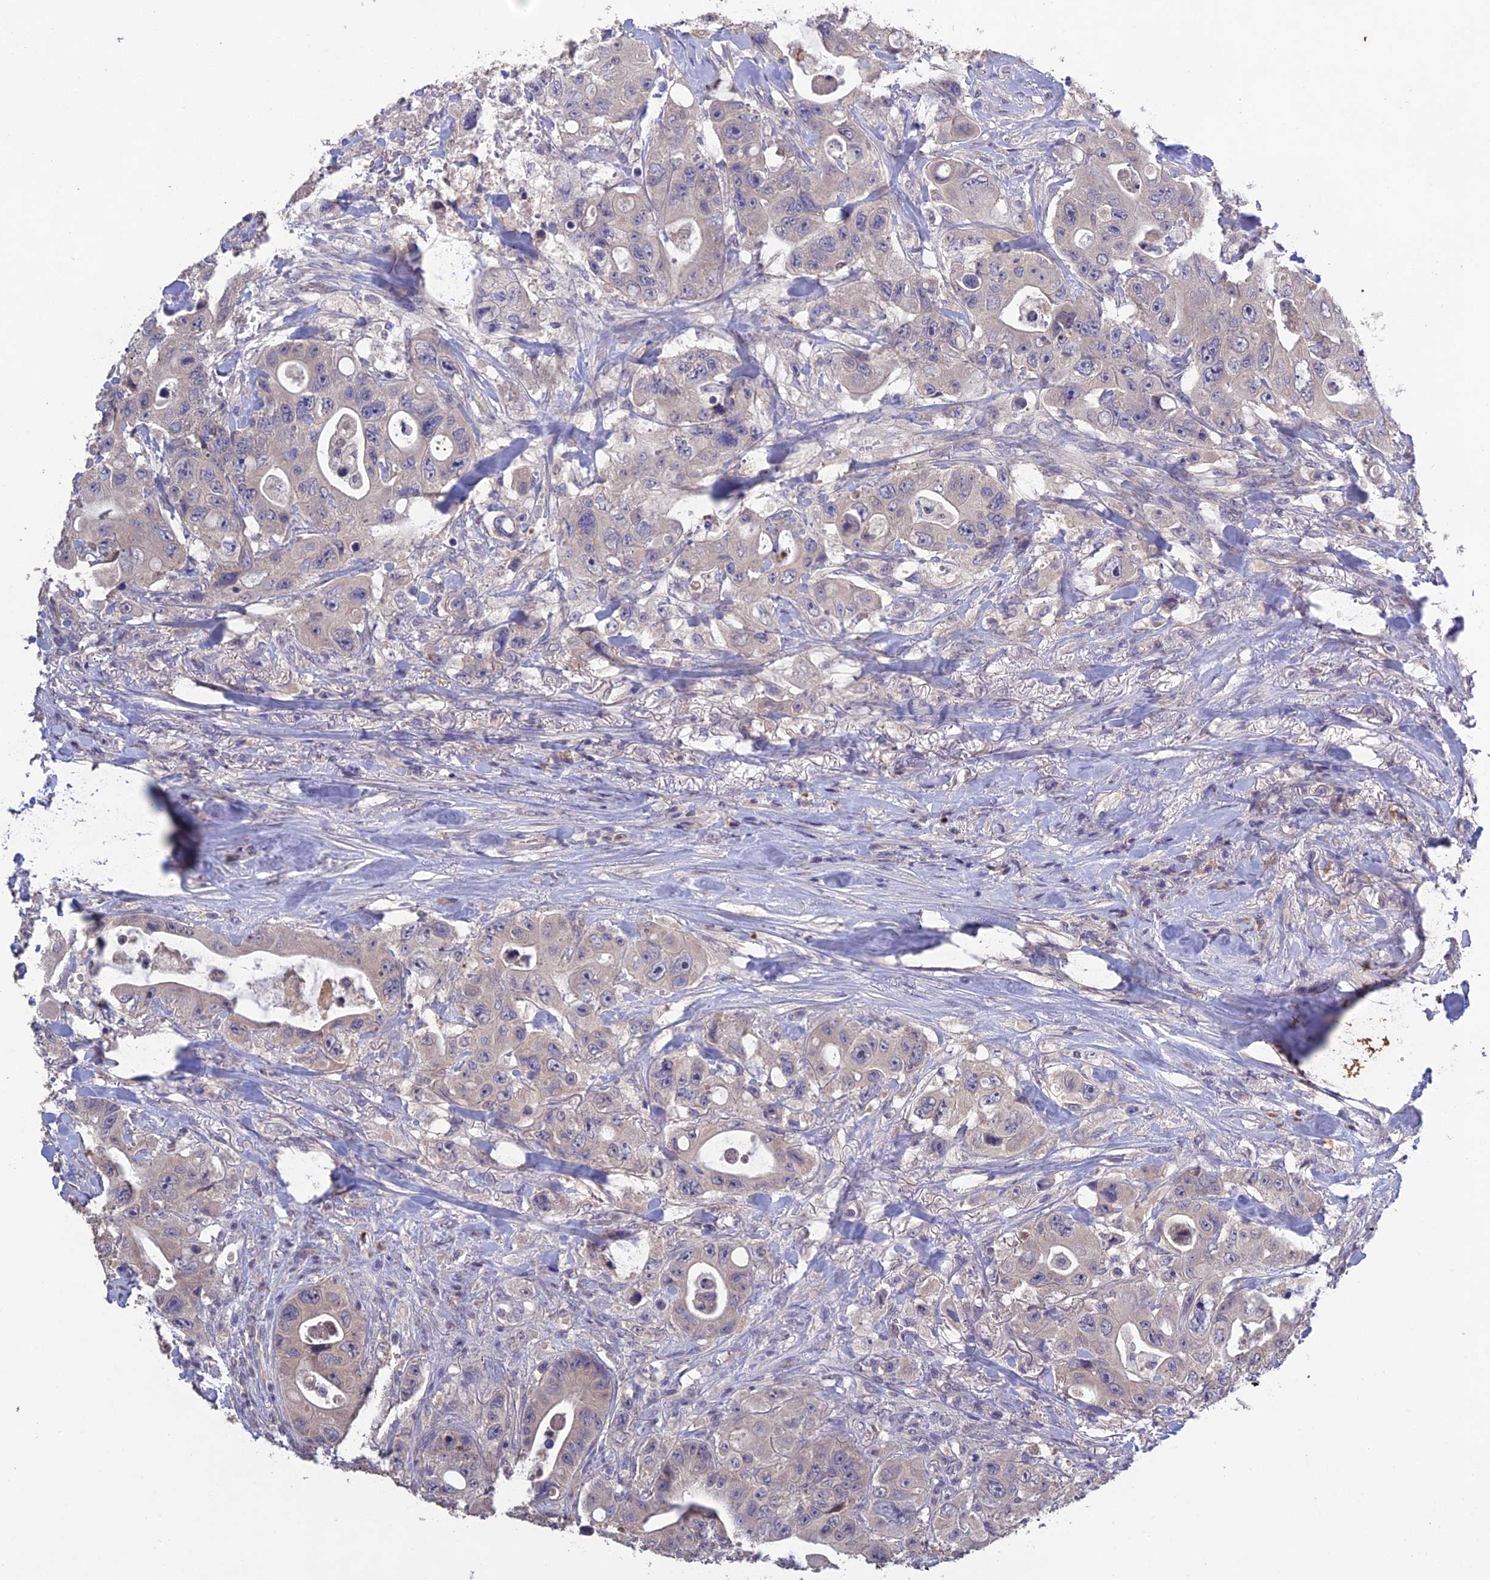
{"staining": {"intensity": "weak", "quantity": "<25%", "location": "cytoplasmic/membranous"}, "tissue": "colorectal cancer", "cell_type": "Tumor cells", "image_type": "cancer", "snomed": [{"axis": "morphology", "description": "Adenocarcinoma, NOS"}, {"axis": "topography", "description": "Colon"}], "caption": "DAB immunohistochemical staining of human colorectal adenocarcinoma shows no significant positivity in tumor cells.", "gene": "SLC39A13", "patient": {"sex": "female", "age": 46}}